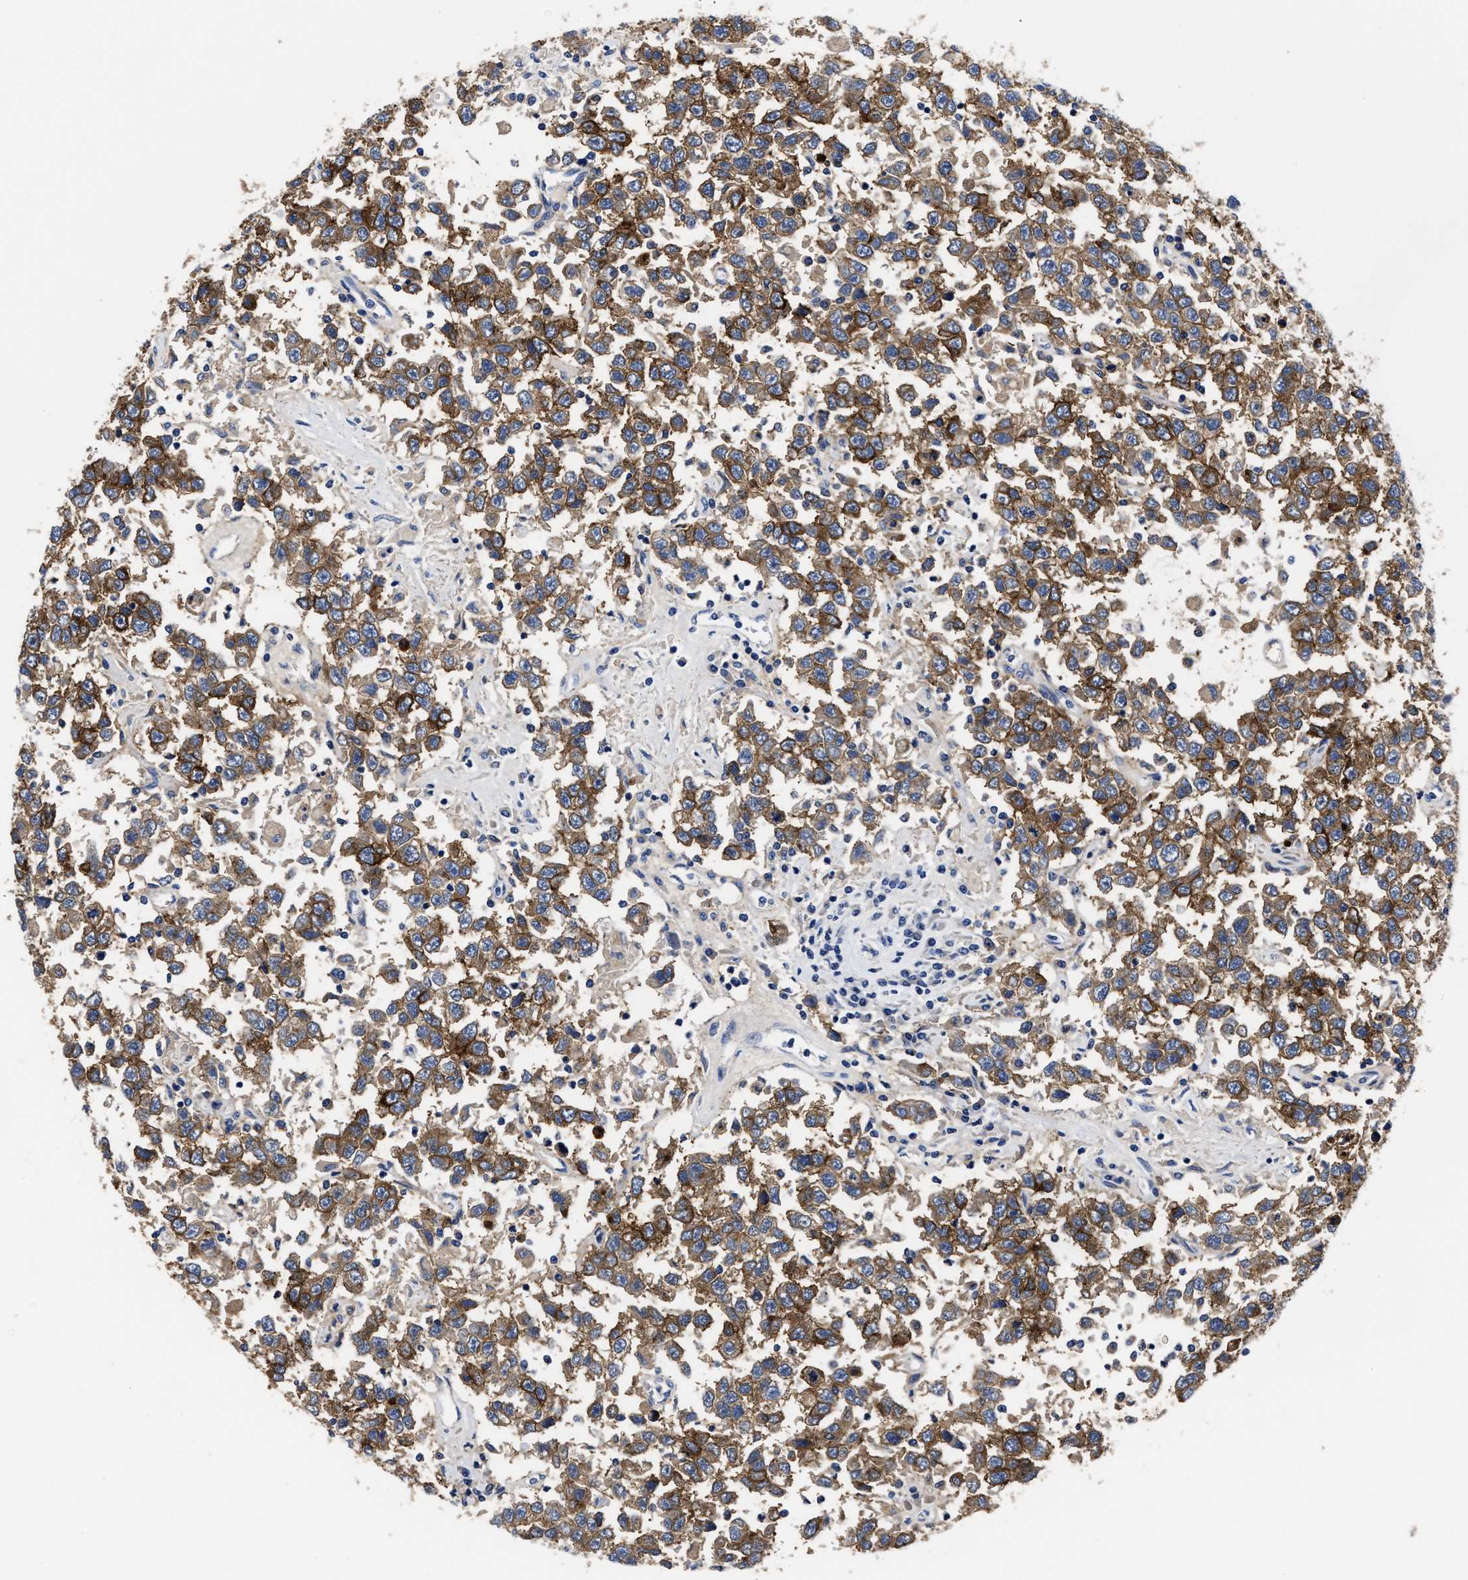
{"staining": {"intensity": "moderate", "quantity": ">75%", "location": "cytoplasmic/membranous"}, "tissue": "testis cancer", "cell_type": "Tumor cells", "image_type": "cancer", "snomed": [{"axis": "morphology", "description": "Seminoma, NOS"}, {"axis": "topography", "description": "Testis"}], "caption": "A brown stain shows moderate cytoplasmic/membranous staining of a protein in human seminoma (testis) tumor cells.", "gene": "ALPG", "patient": {"sex": "male", "age": 41}}